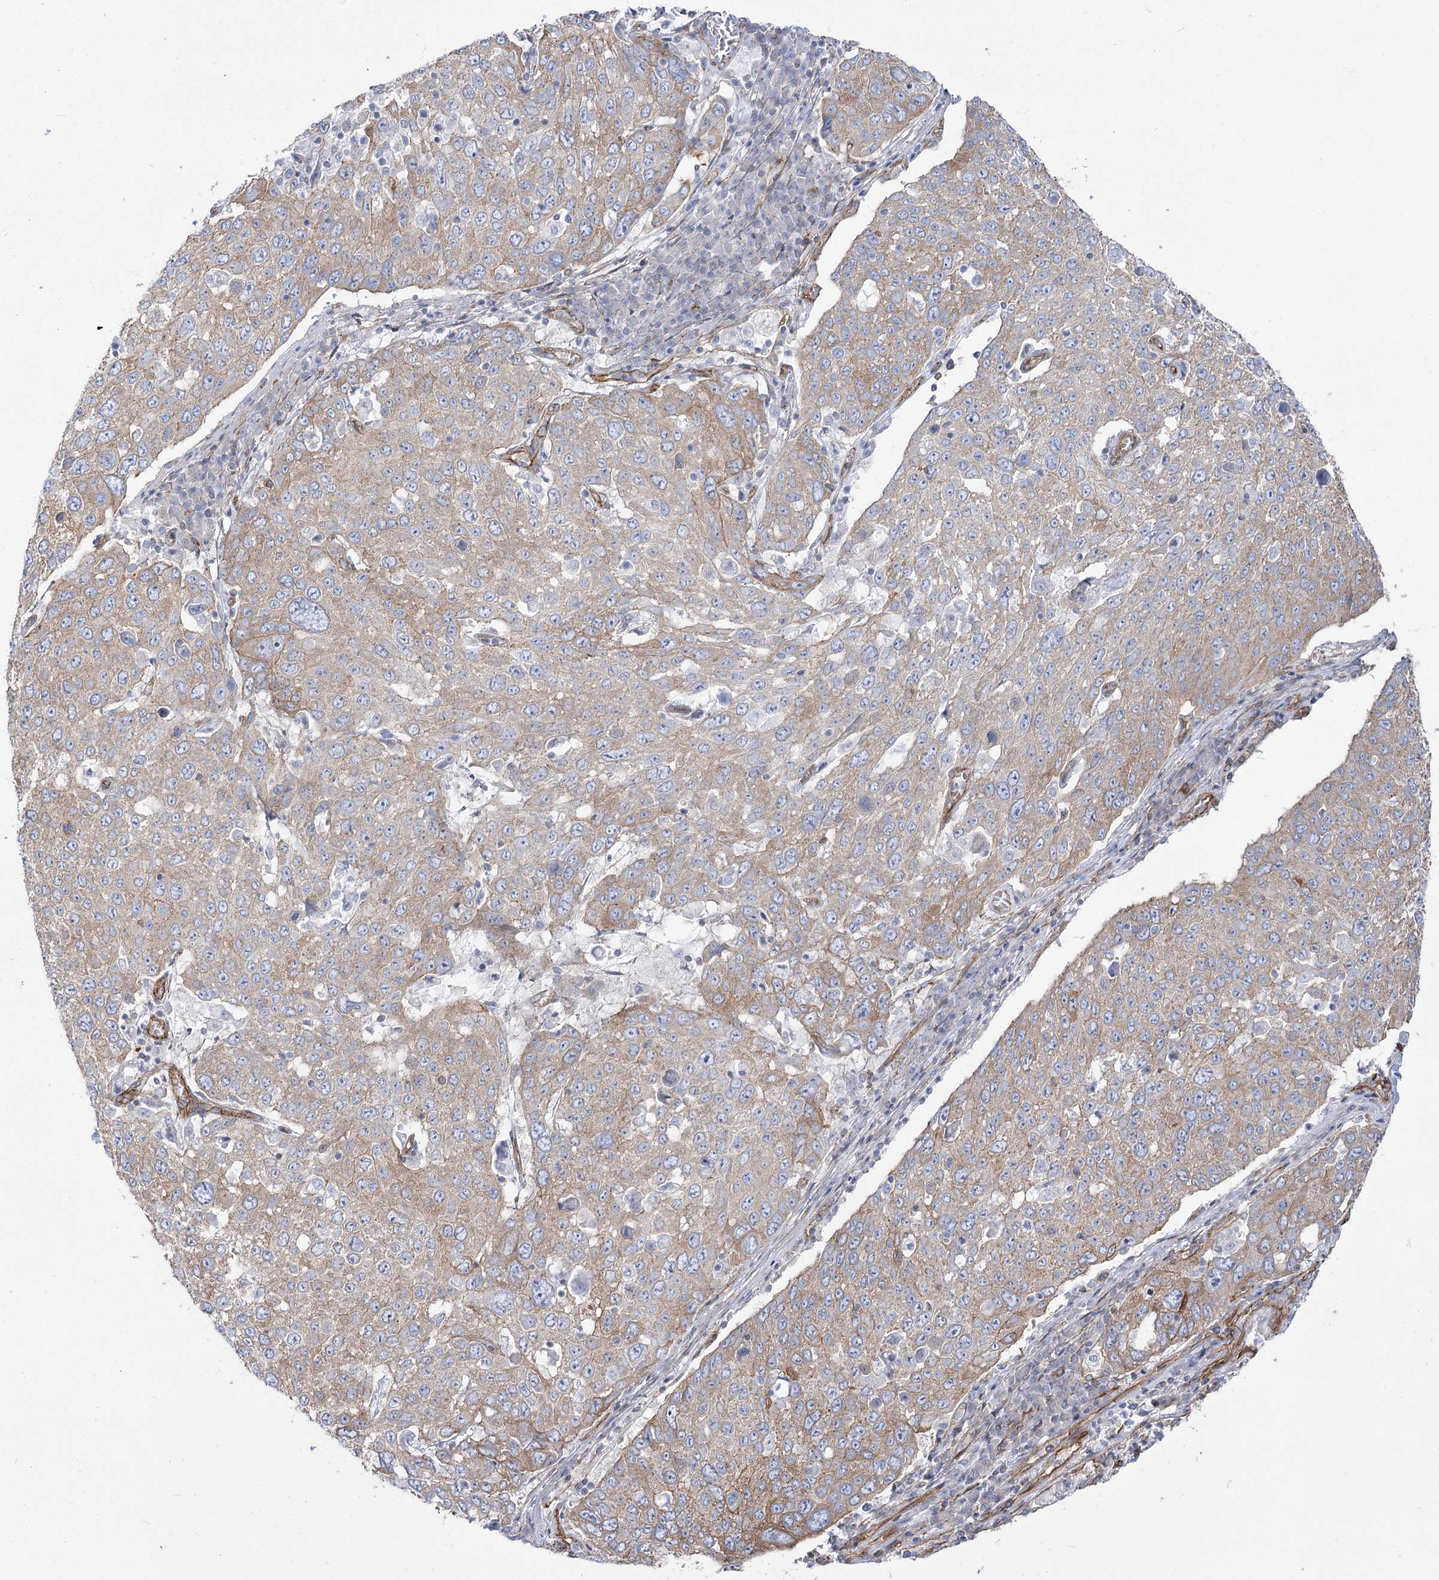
{"staining": {"intensity": "weak", "quantity": ">75%", "location": "cytoplasmic/membranous"}, "tissue": "lung cancer", "cell_type": "Tumor cells", "image_type": "cancer", "snomed": [{"axis": "morphology", "description": "Squamous cell carcinoma, NOS"}, {"axis": "topography", "description": "Lung"}], "caption": "Weak cytoplasmic/membranous protein positivity is identified in approximately >75% of tumor cells in lung cancer (squamous cell carcinoma).", "gene": "PLEKHA5", "patient": {"sex": "male", "age": 65}}